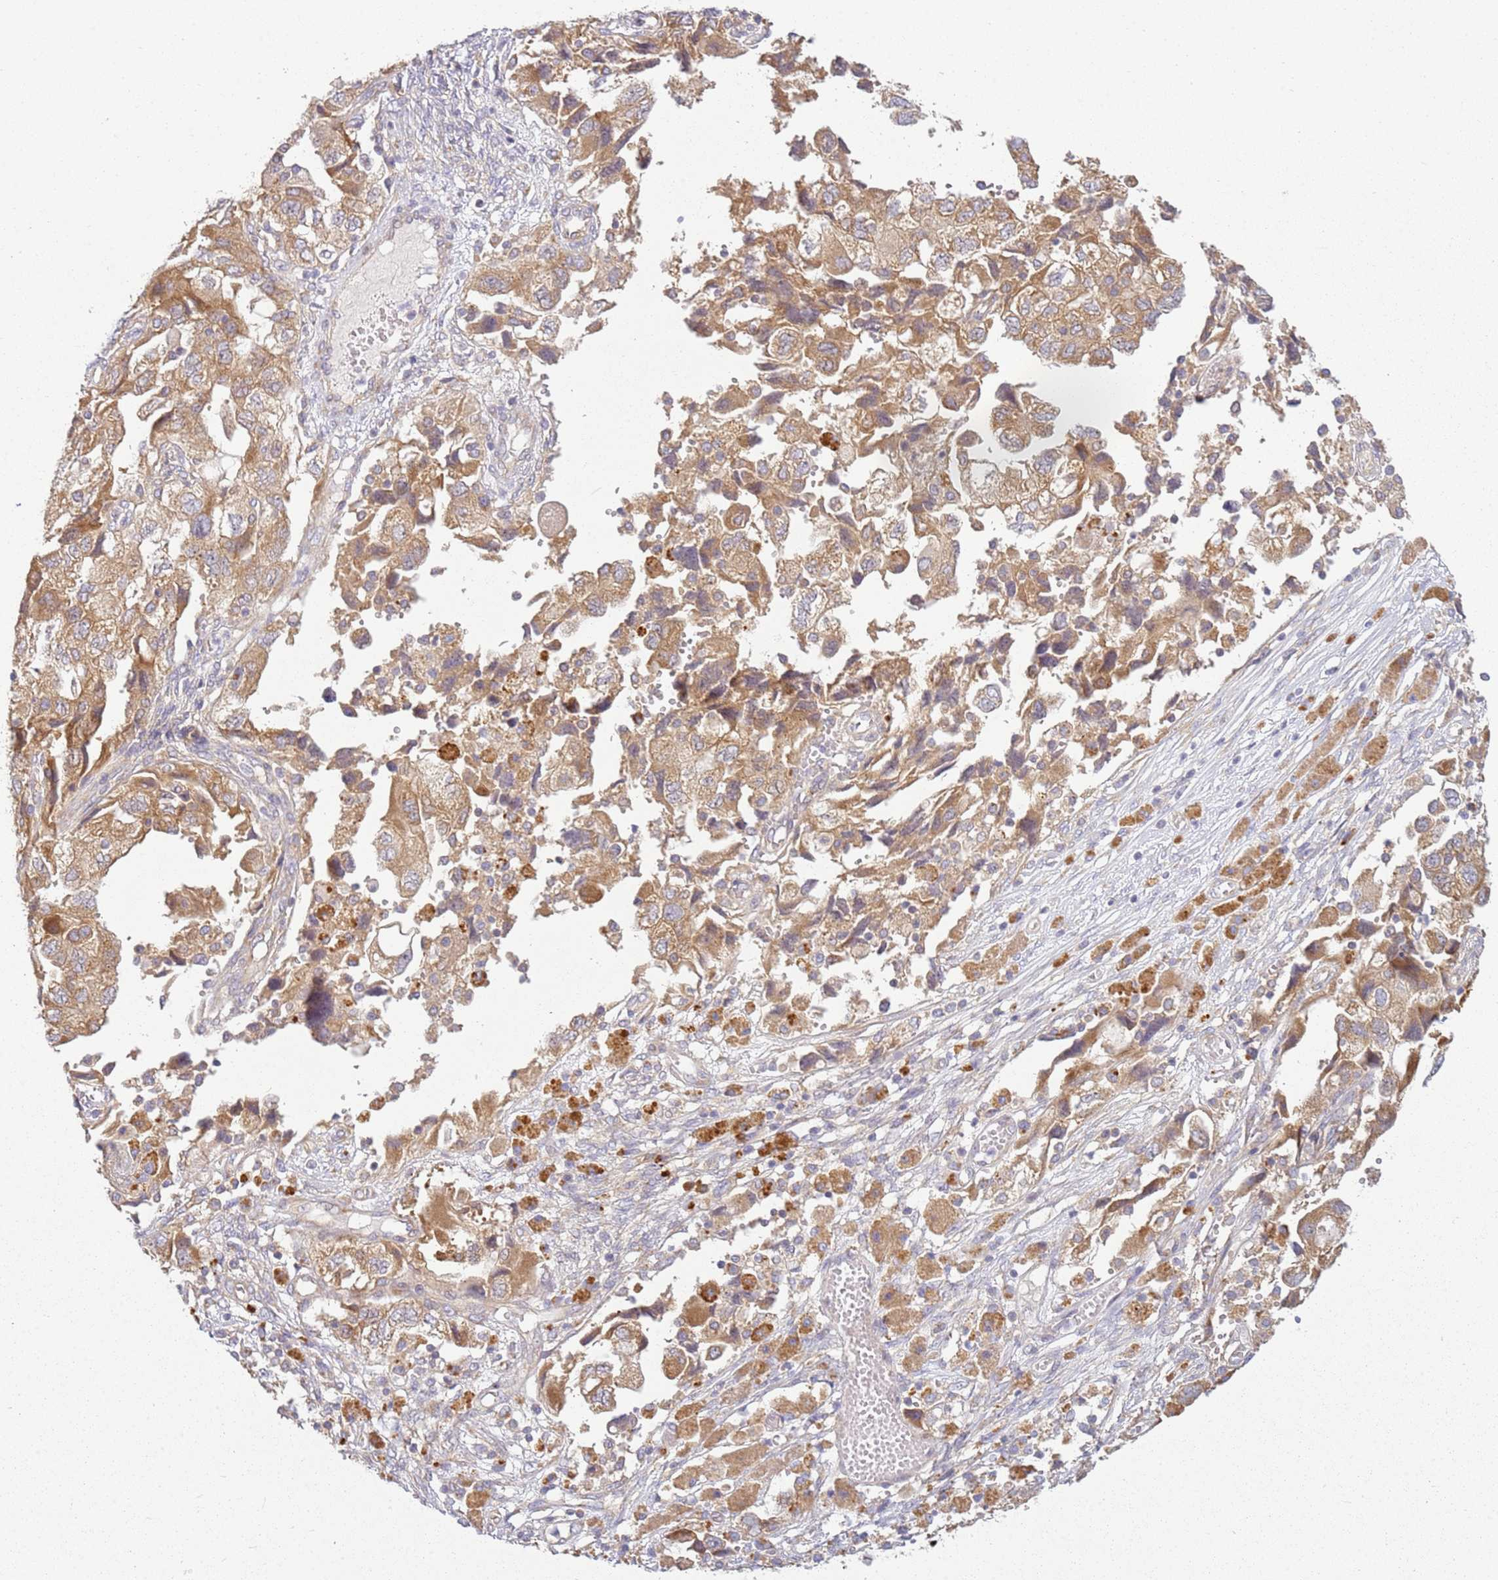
{"staining": {"intensity": "moderate", "quantity": ">75%", "location": "cytoplasmic/membranous"}, "tissue": "ovarian cancer", "cell_type": "Tumor cells", "image_type": "cancer", "snomed": [{"axis": "morphology", "description": "Carcinoma, NOS"}, {"axis": "morphology", "description": "Cystadenocarcinoma, serous, NOS"}, {"axis": "topography", "description": "Ovary"}], "caption": "Protein analysis of ovarian serous cystadenocarcinoma tissue reveals moderate cytoplasmic/membranous expression in about >75% of tumor cells.", "gene": "RPS28", "patient": {"sex": "female", "age": 69}}